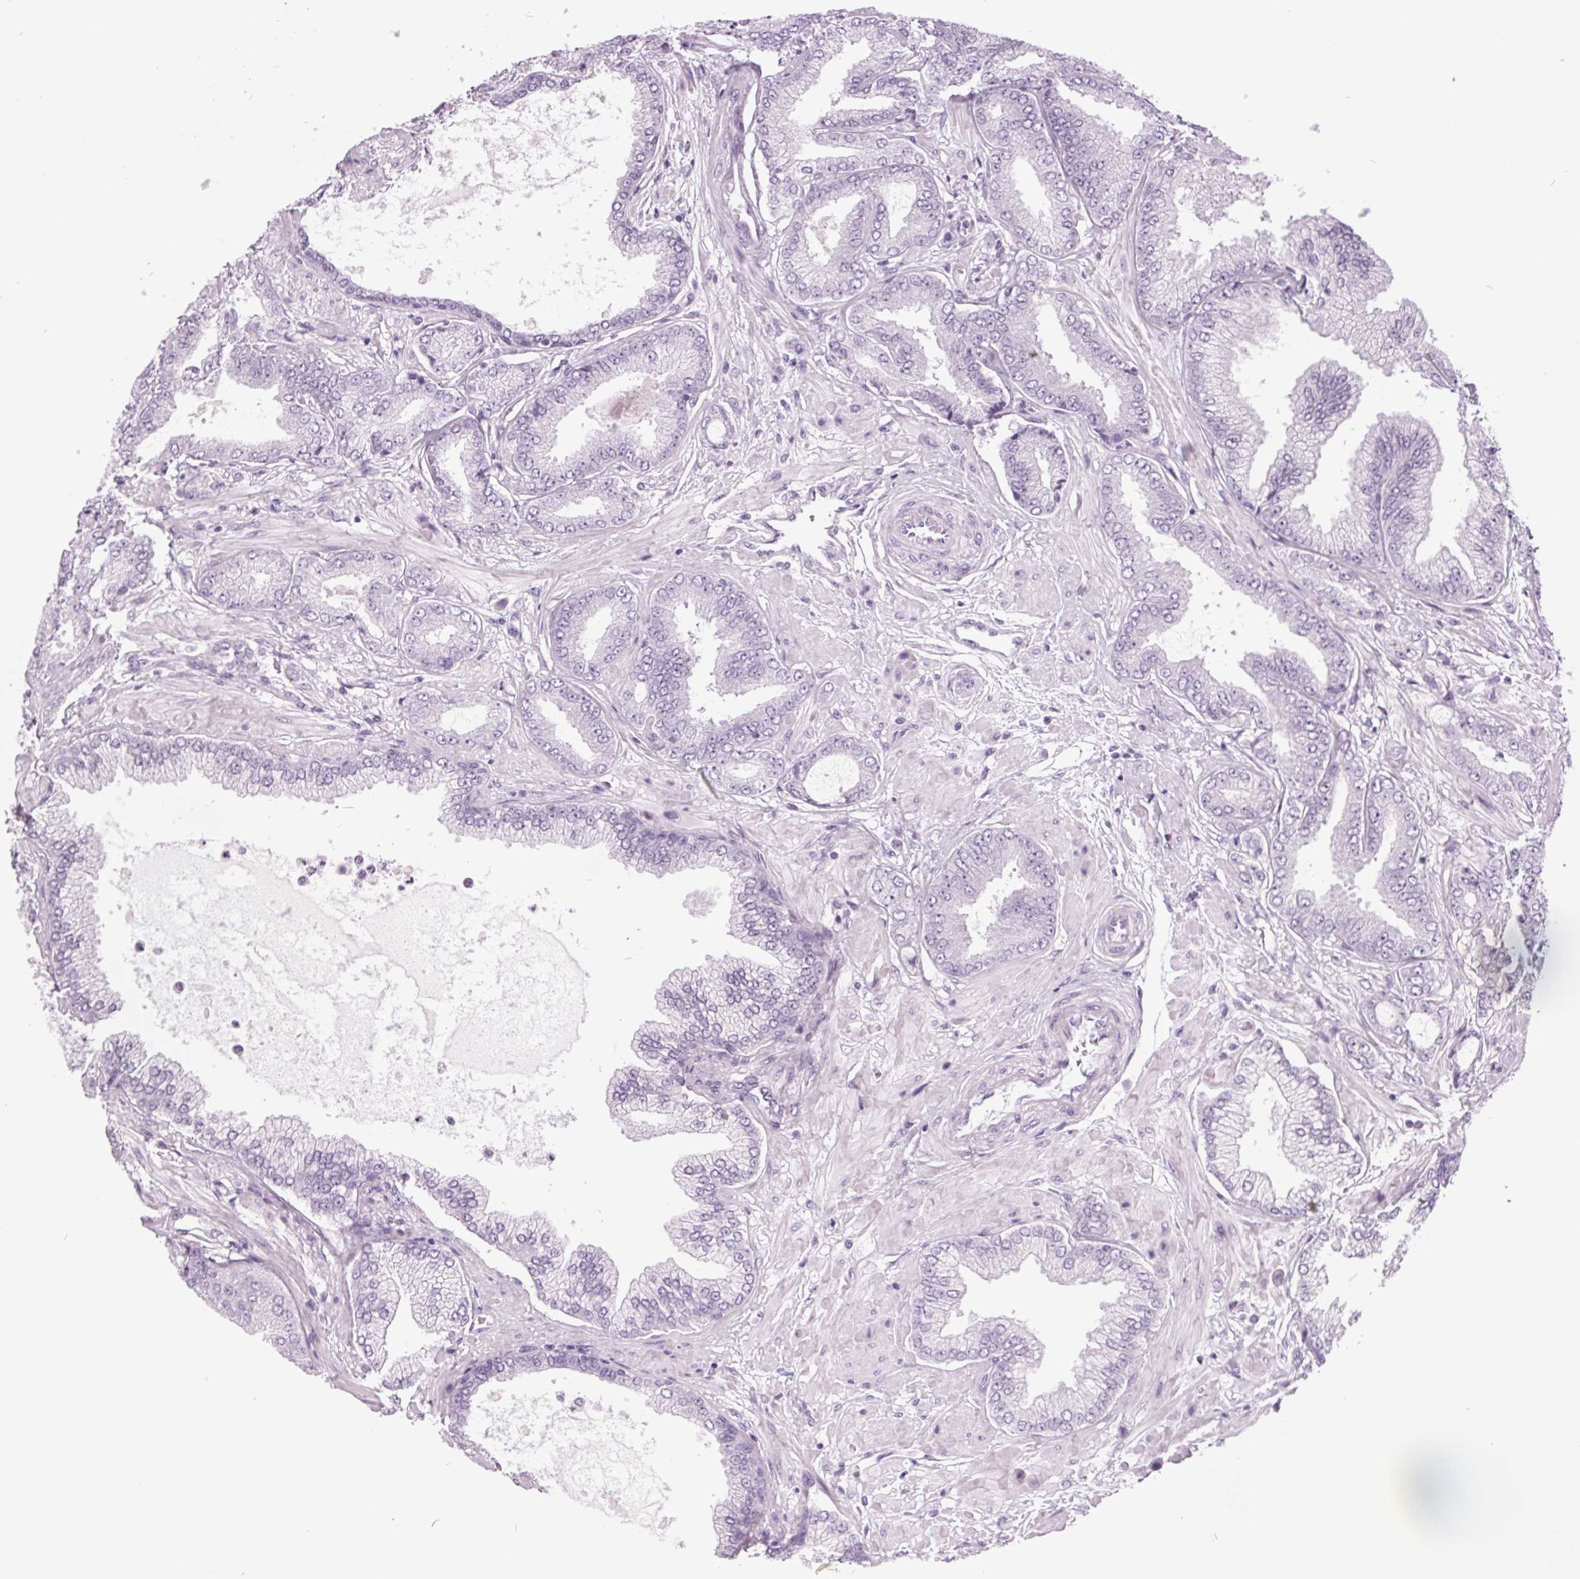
{"staining": {"intensity": "negative", "quantity": "none", "location": "none"}, "tissue": "prostate cancer", "cell_type": "Tumor cells", "image_type": "cancer", "snomed": [{"axis": "morphology", "description": "Adenocarcinoma, Low grade"}, {"axis": "topography", "description": "Prostate"}], "caption": "IHC histopathology image of neoplastic tissue: prostate cancer stained with DAB demonstrates no significant protein staining in tumor cells.", "gene": "ODAD2", "patient": {"sex": "male", "age": 55}}